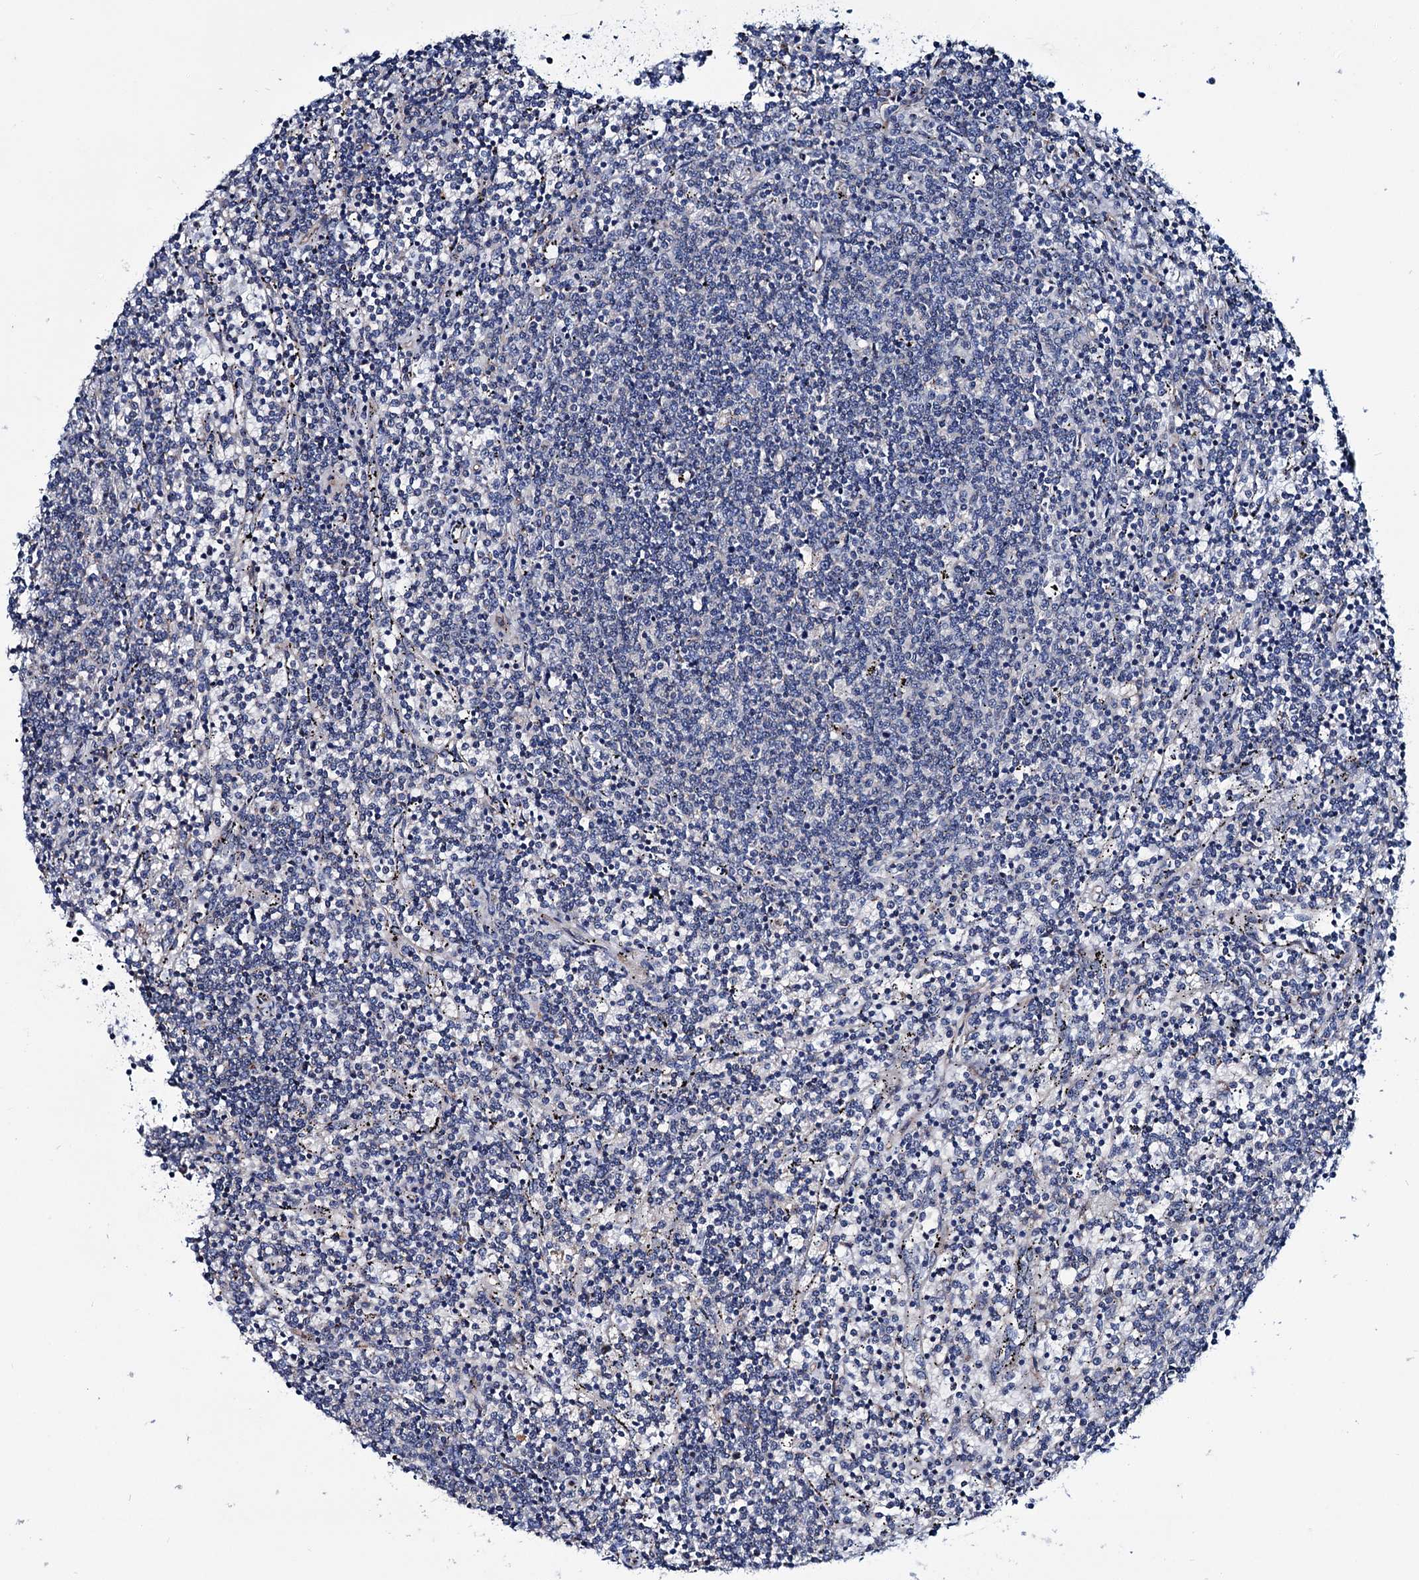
{"staining": {"intensity": "negative", "quantity": "none", "location": "none"}, "tissue": "lymphoma", "cell_type": "Tumor cells", "image_type": "cancer", "snomed": [{"axis": "morphology", "description": "Malignant lymphoma, non-Hodgkin's type, Low grade"}, {"axis": "topography", "description": "Spleen"}], "caption": "IHC photomicrograph of lymphoma stained for a protein (brown), which shows no staining in tumor cells. The staining was performed using DAB (3,3'-diaminobenzidine) to visualize the protein expression in brown, while the nuclei were stained in blue with hematoxylin (Magnification: 20x).", "gene": "EYA4", "patient": {"sex": "female", "age": 50}}